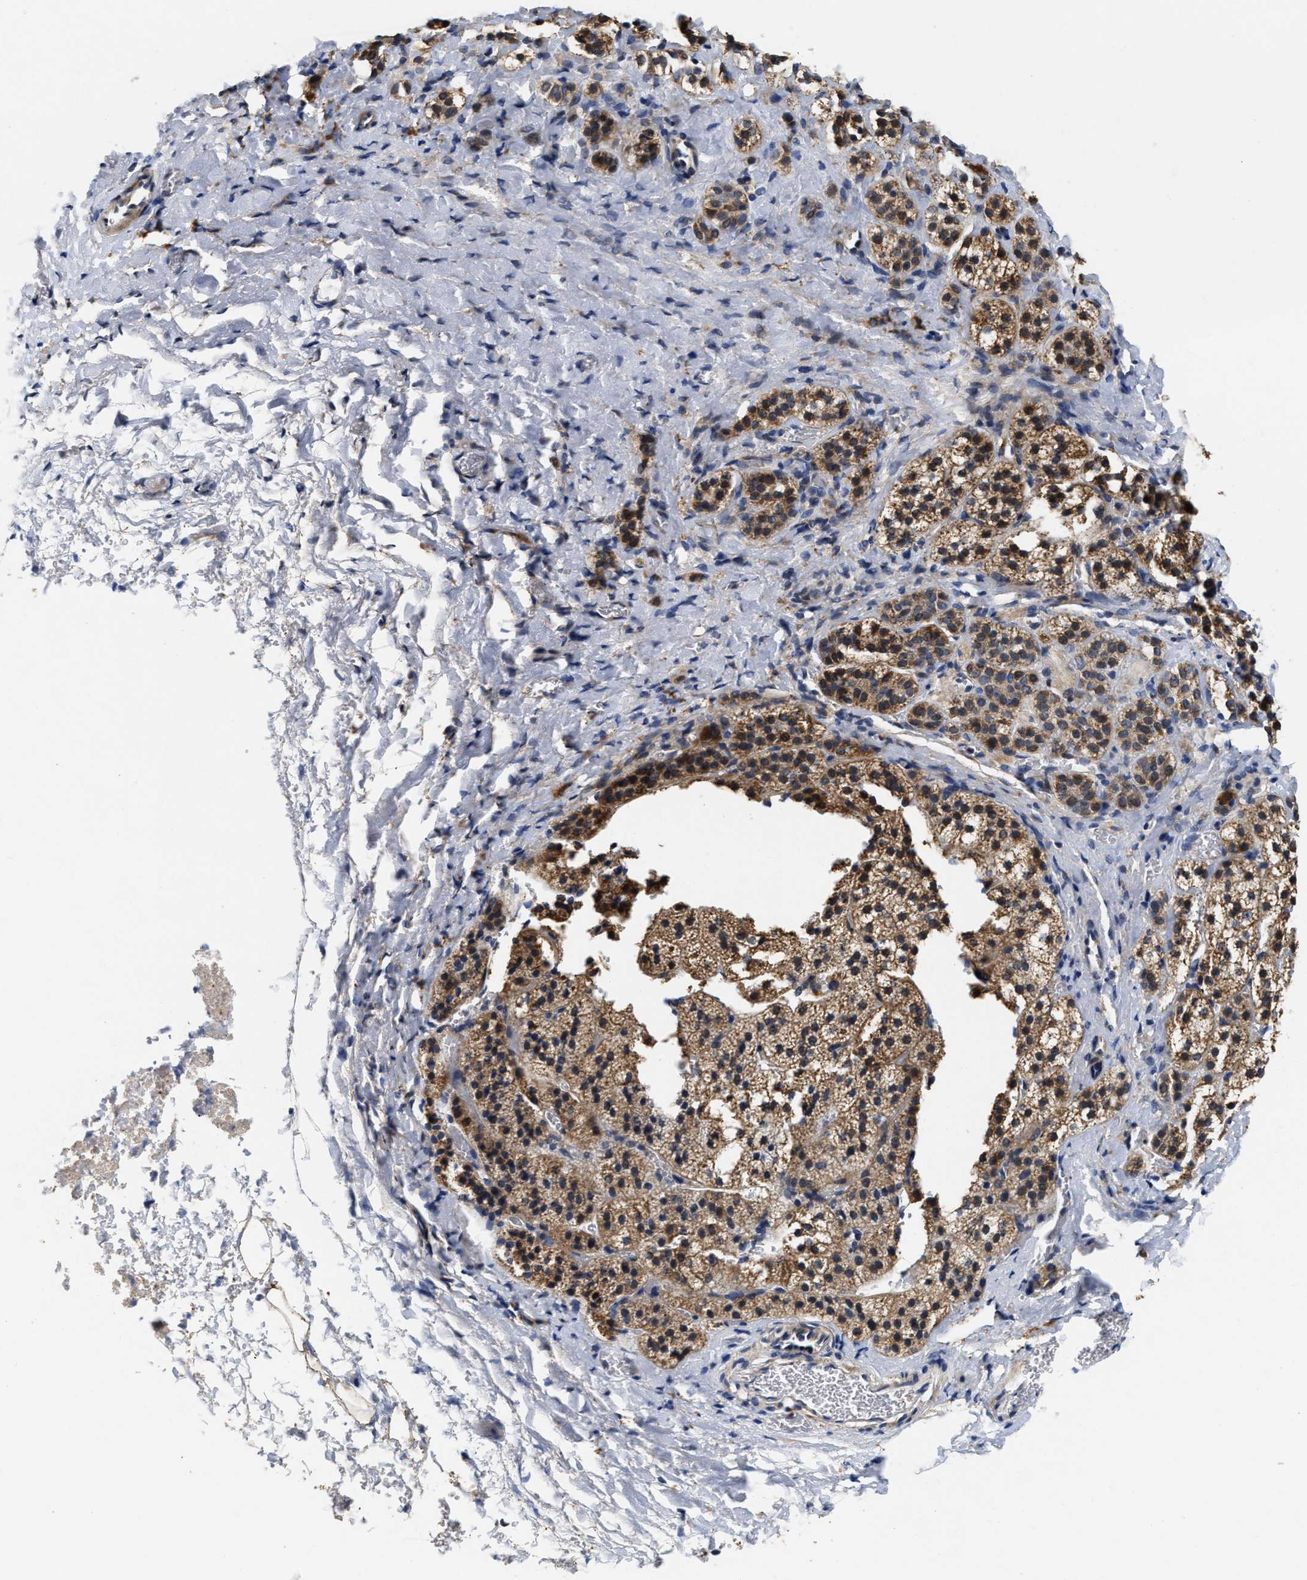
{"staining": {"intensity": "strong", "quantity": ">75%", "location": "cytoplasmic/membranous"}, "tissue": "adrenal gland", "cell_type": "Glandular cells", "image_type": "normal", "snomed": [{"axis": "morphology", "description": "Normal tissue, NOS"}, {"axis": "topography", "description": "Adrenal gland"}], "caption": "Immunohistochemistry (DAB) staining of benign adrenal gland exhibits strong cytoplasmic/membranous protein expression in about >75% of glandular cells.", "gene": "SCYL2", "patient": {"sex": "female", "age": 44}}